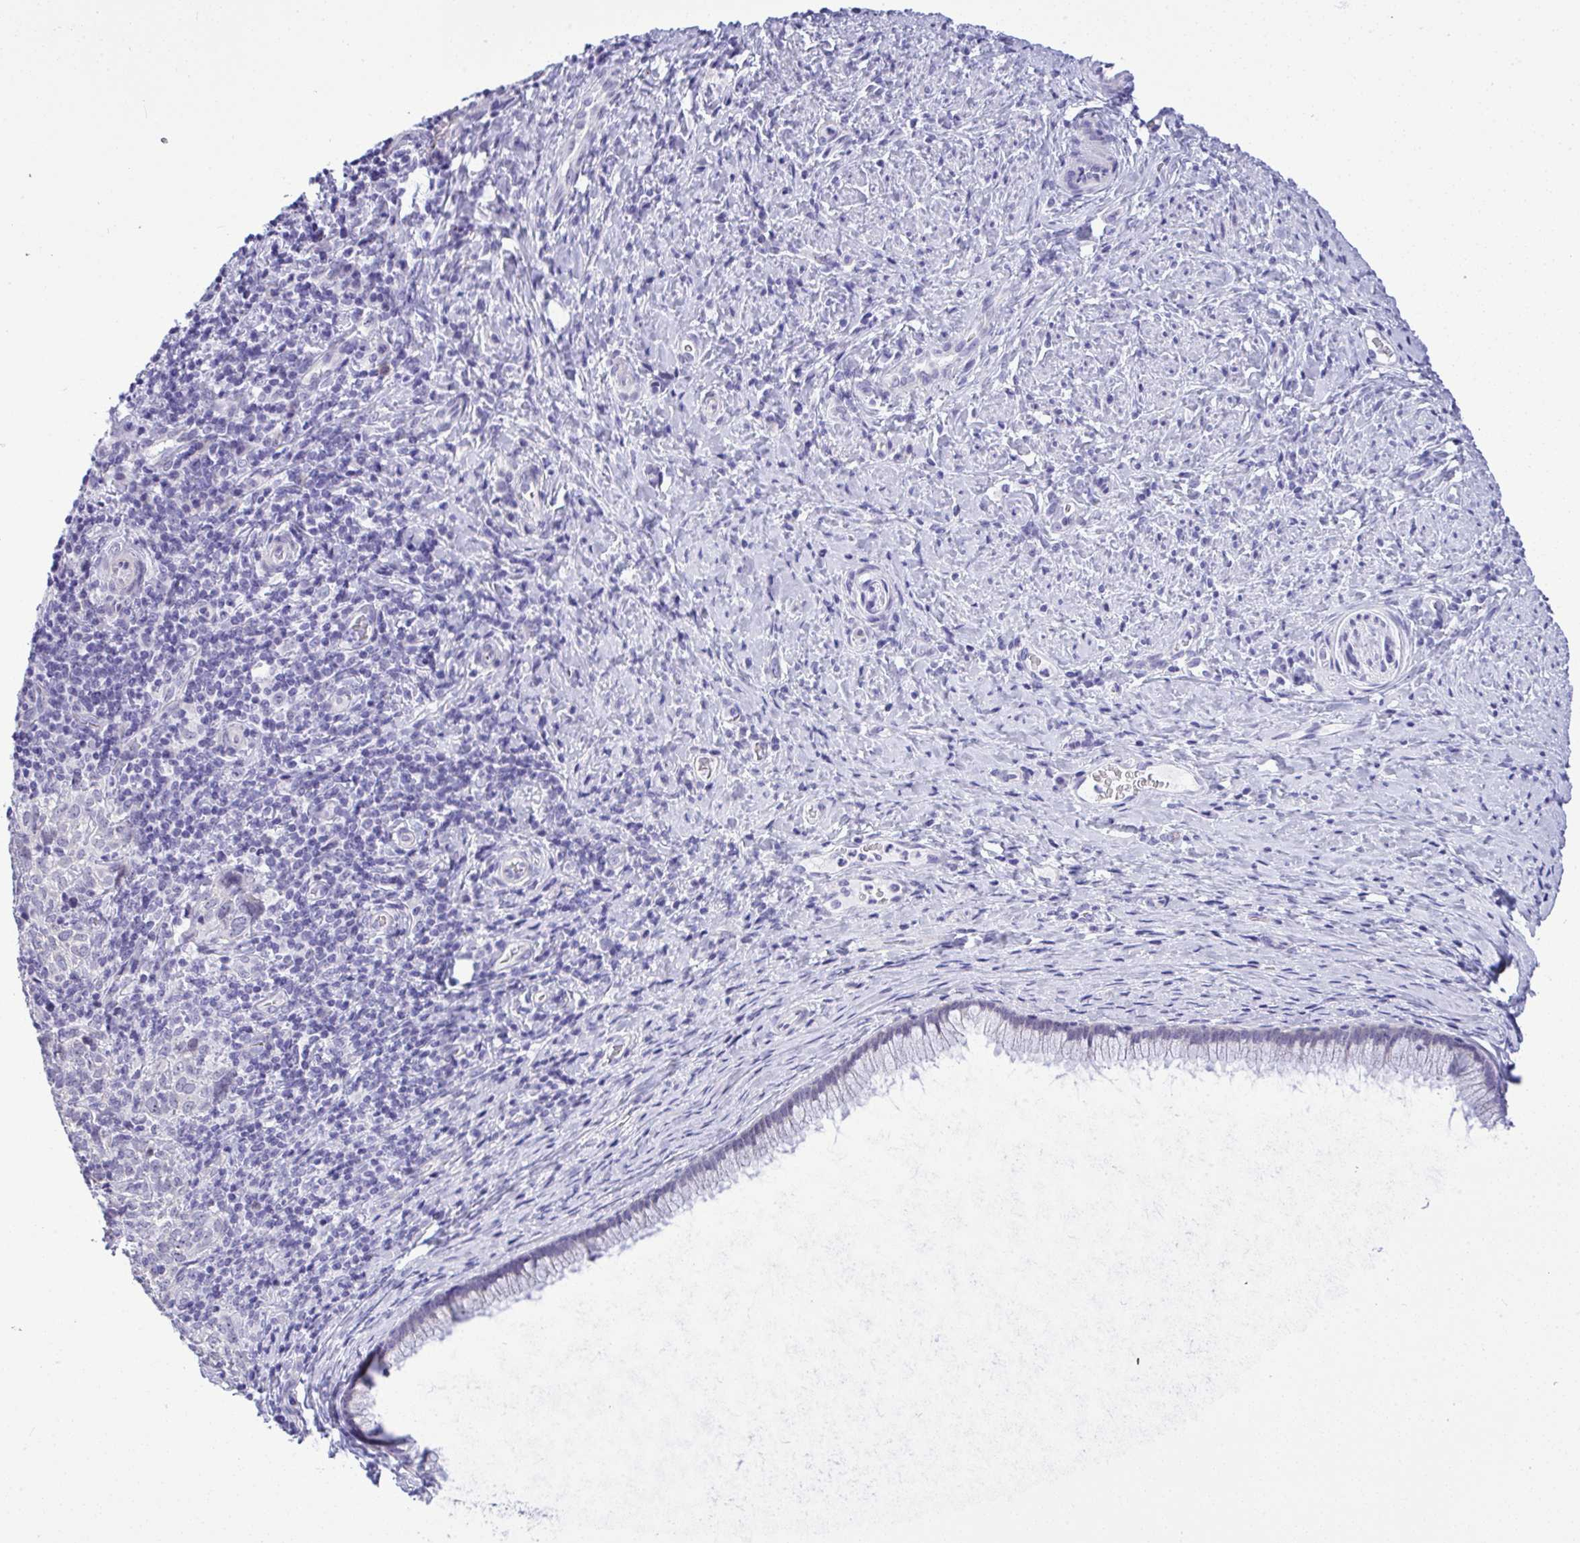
{"staining": {"intensity": "negative", "quantity": "none", "location": "none"}, "tissue": "cervical cancer", "cell_type": "Tumor cells", "image_type": "cancer", "snomed": [{"axis": "morphology", "description": "Normal tissue, NOS"}, {"axis": "morphology", "description": "Squamous cell carcinoma, NOS"}, {"axis": "topography", "description": "Vagina"}, {"axis": "topography", "description": "Cervix"}], "caption": "Tumor cells show no significant positivity in squamous cell carcinoma (cervical). (Stains: DAB IHC with hematoxylin counter stain, Microscopy: brightfield microscopy at high magnification).", "gene": "YBX2", "patient": {"sex": "female", "age": 45}}